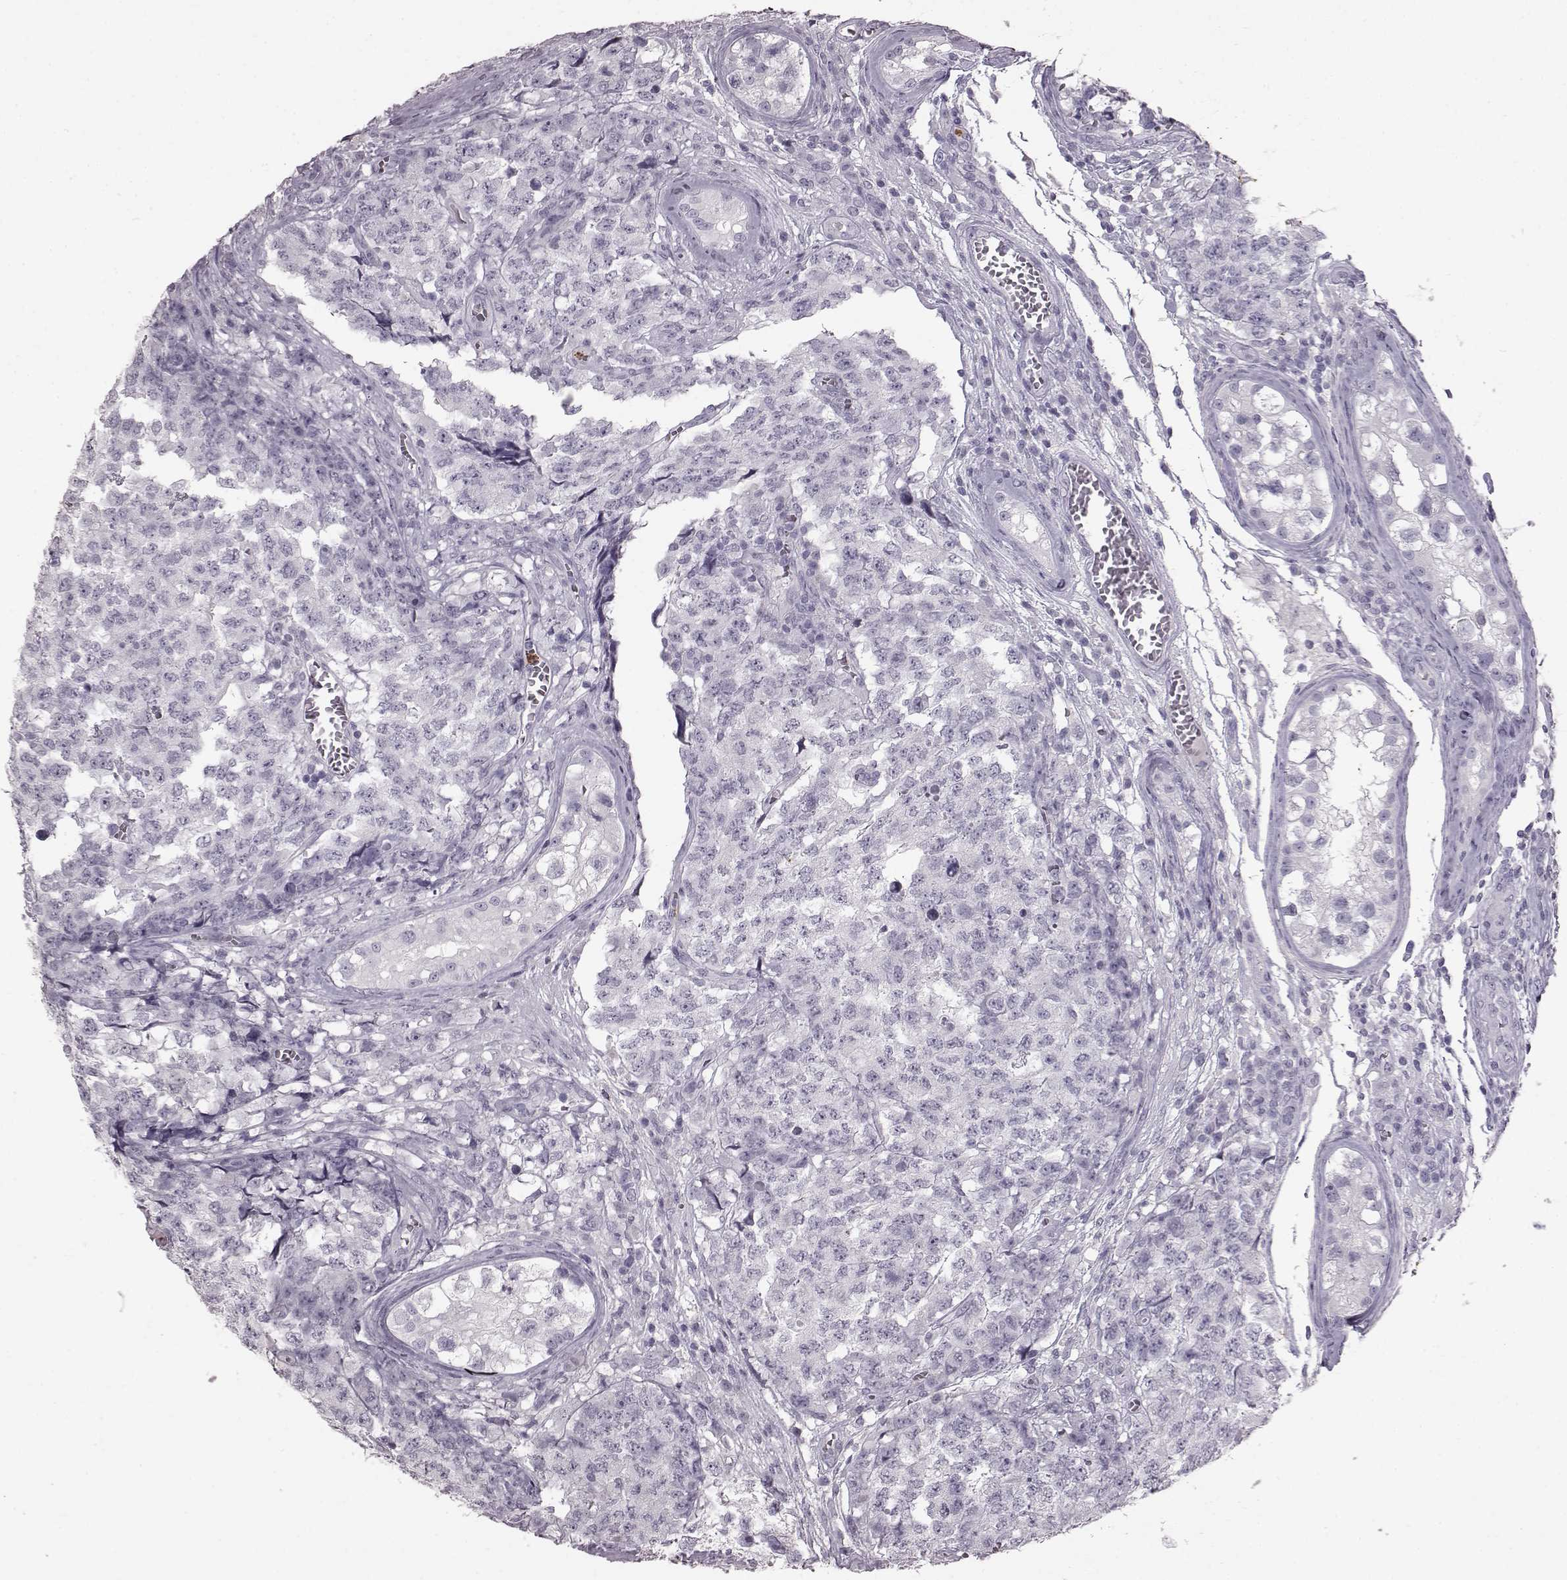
{"staining": {"intensity": "negative", "quantity": "none", "location": "none"}, "tissue": "testis cancer", "cell_type": "Tumor cells", "image_type": "cancer", "snomed": [{"axis": "morphology", "description": "Carcinoma, Embryonal, NOS"}, {"axis": "topography", "description": "Testis"}], "caption": "IHC image of human testis embryonal carcinoma stained for a protein (brown), which shows no staining in tumor cells.", "gene": "FUT4", "patient": {"sex": "male", "age": 23}}